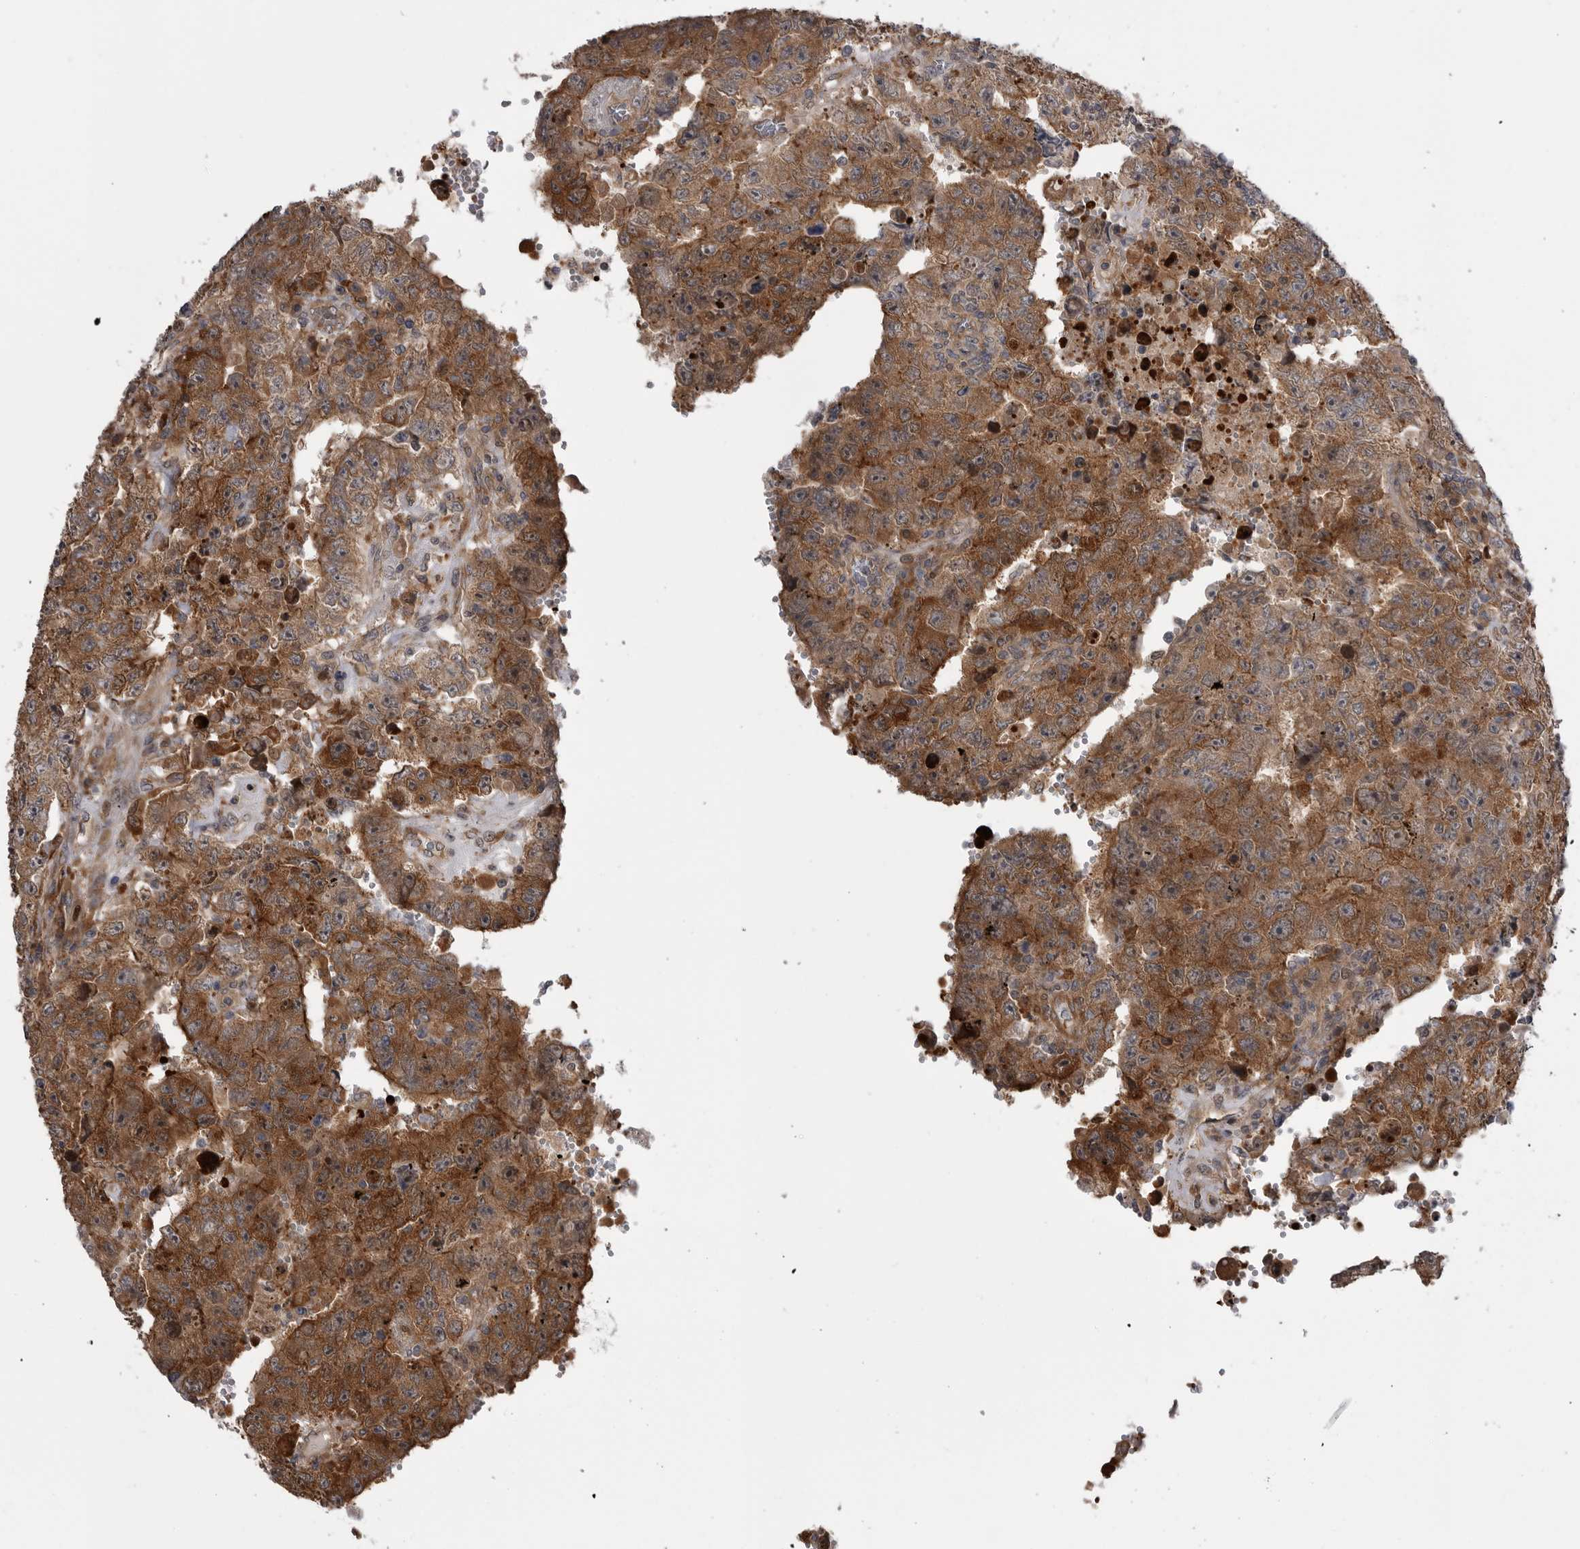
{"staining": {"intensity": "moderate", "quantity": ">75%", "location": "cytoplasmic/membranous"}, "tissue": "testis cancer", "cell_type": "Tumor cells", "image_type": "cancer", "snomed": [{"axis": "morphology", "description": "Carcinoma, Embryonal, NOS"}, {"axis": "topography", "description": "Testis"}], "caption": "DAB immunohistochemical staining of testis cancer (embryonal carcinoma) shows moderate cytoplasmic/membranous protein expression in approximately >75% of tumor cells.", "gene": "RAB3GAP2", "patient": {"sex": "male", "age": 26}}